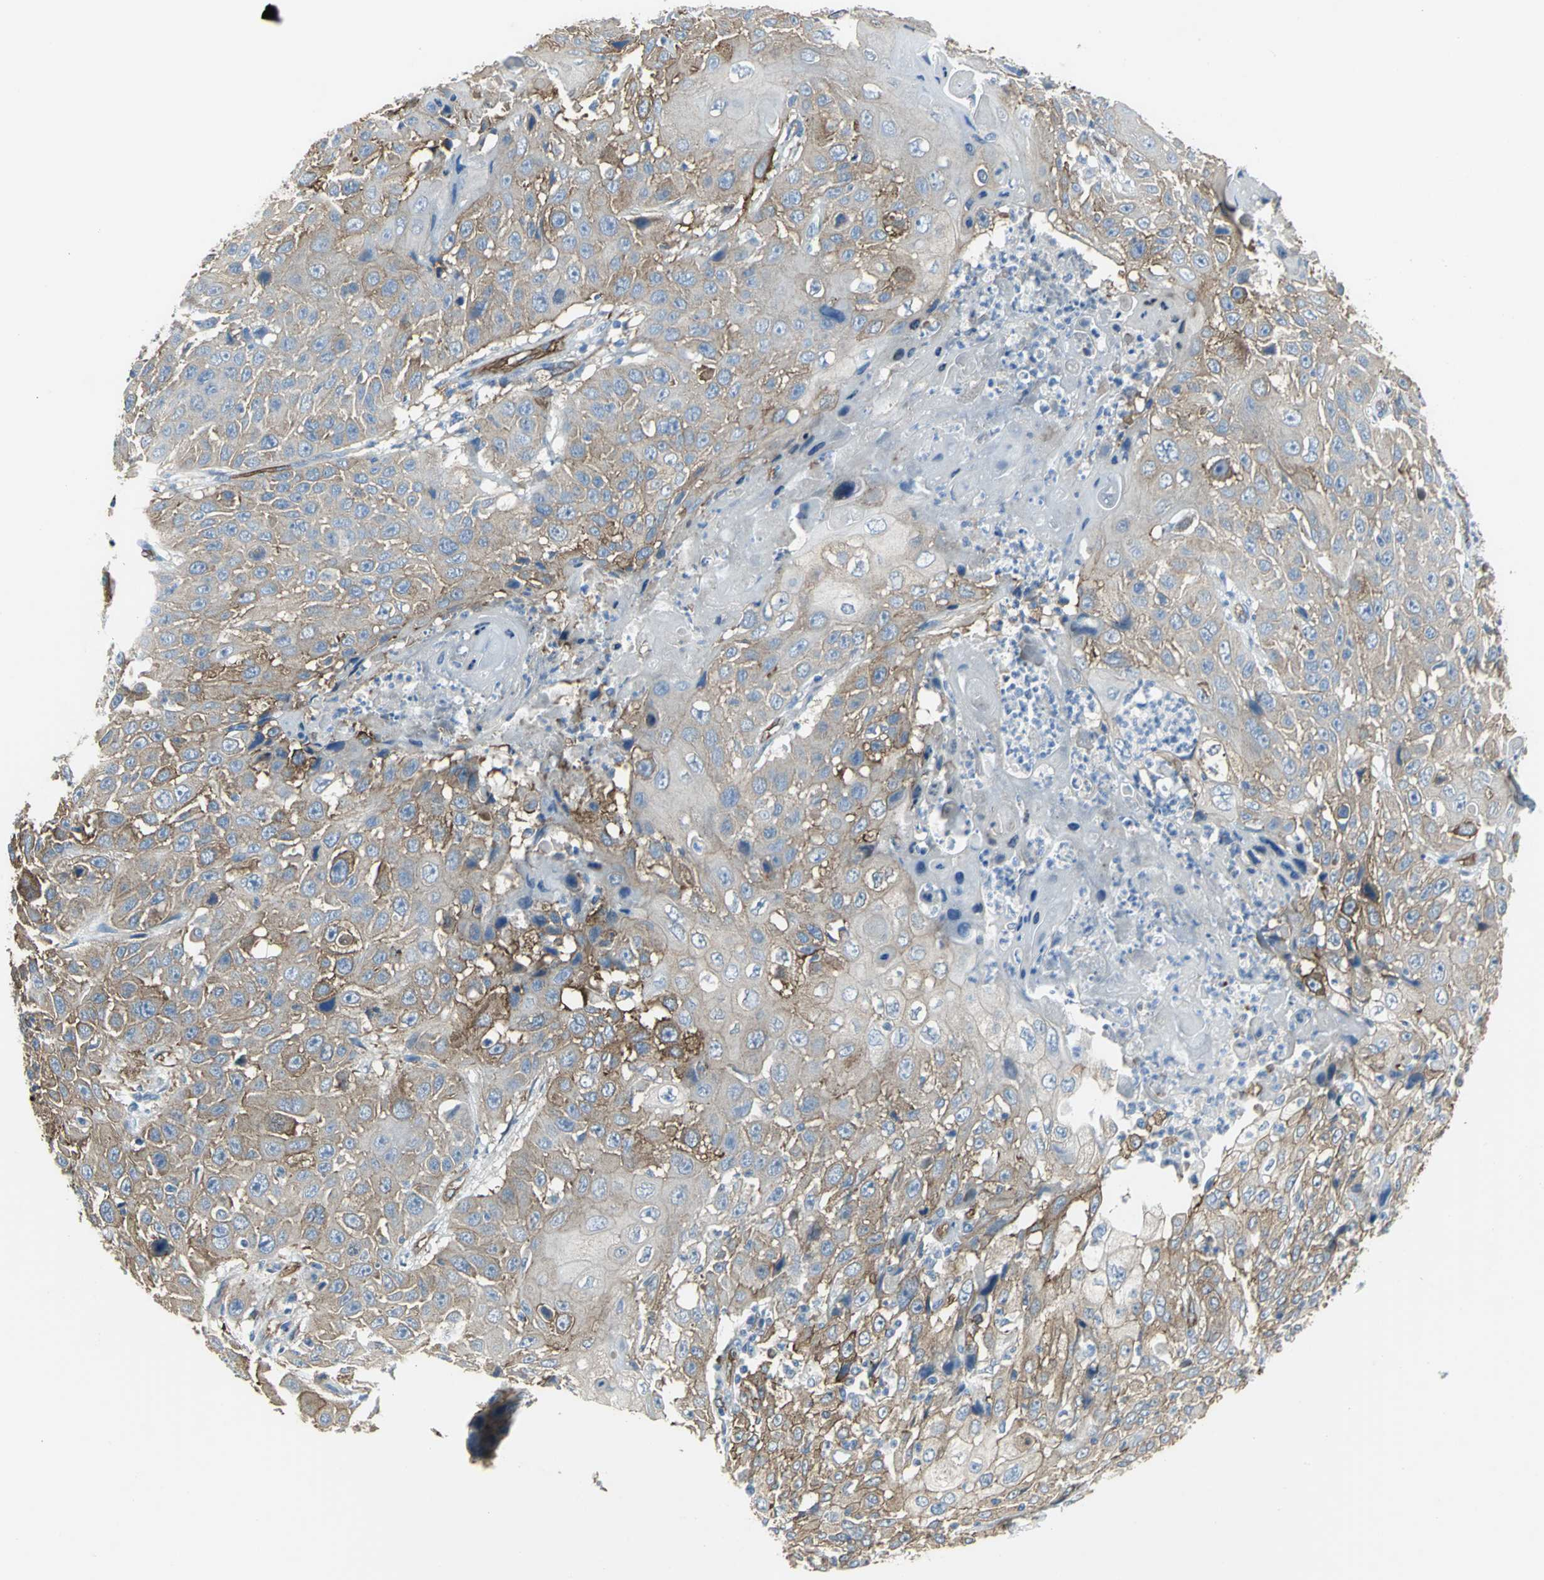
{"staining": {"intensity": "moderate", "quantity": "25%-75%", "location": "cytoplasmic/membranous"}, "tissue": "cervical cancer", "cell_type": "Tumor cells", "image_type": "cancer", "snomed": [{"axis": "morphology", "description": "Squamous cell carcinoma, NOS"}, {"axis": "topography", "description": "Cervix"}], "caption": "A brown stain shows moderate cytoplasmic/membranous positivity of a protein in human cervical cancer (squamous cell carcinoma) tumor cells.", "gene": "FLNB", "patient": {"sex": "female", "age": 39}}